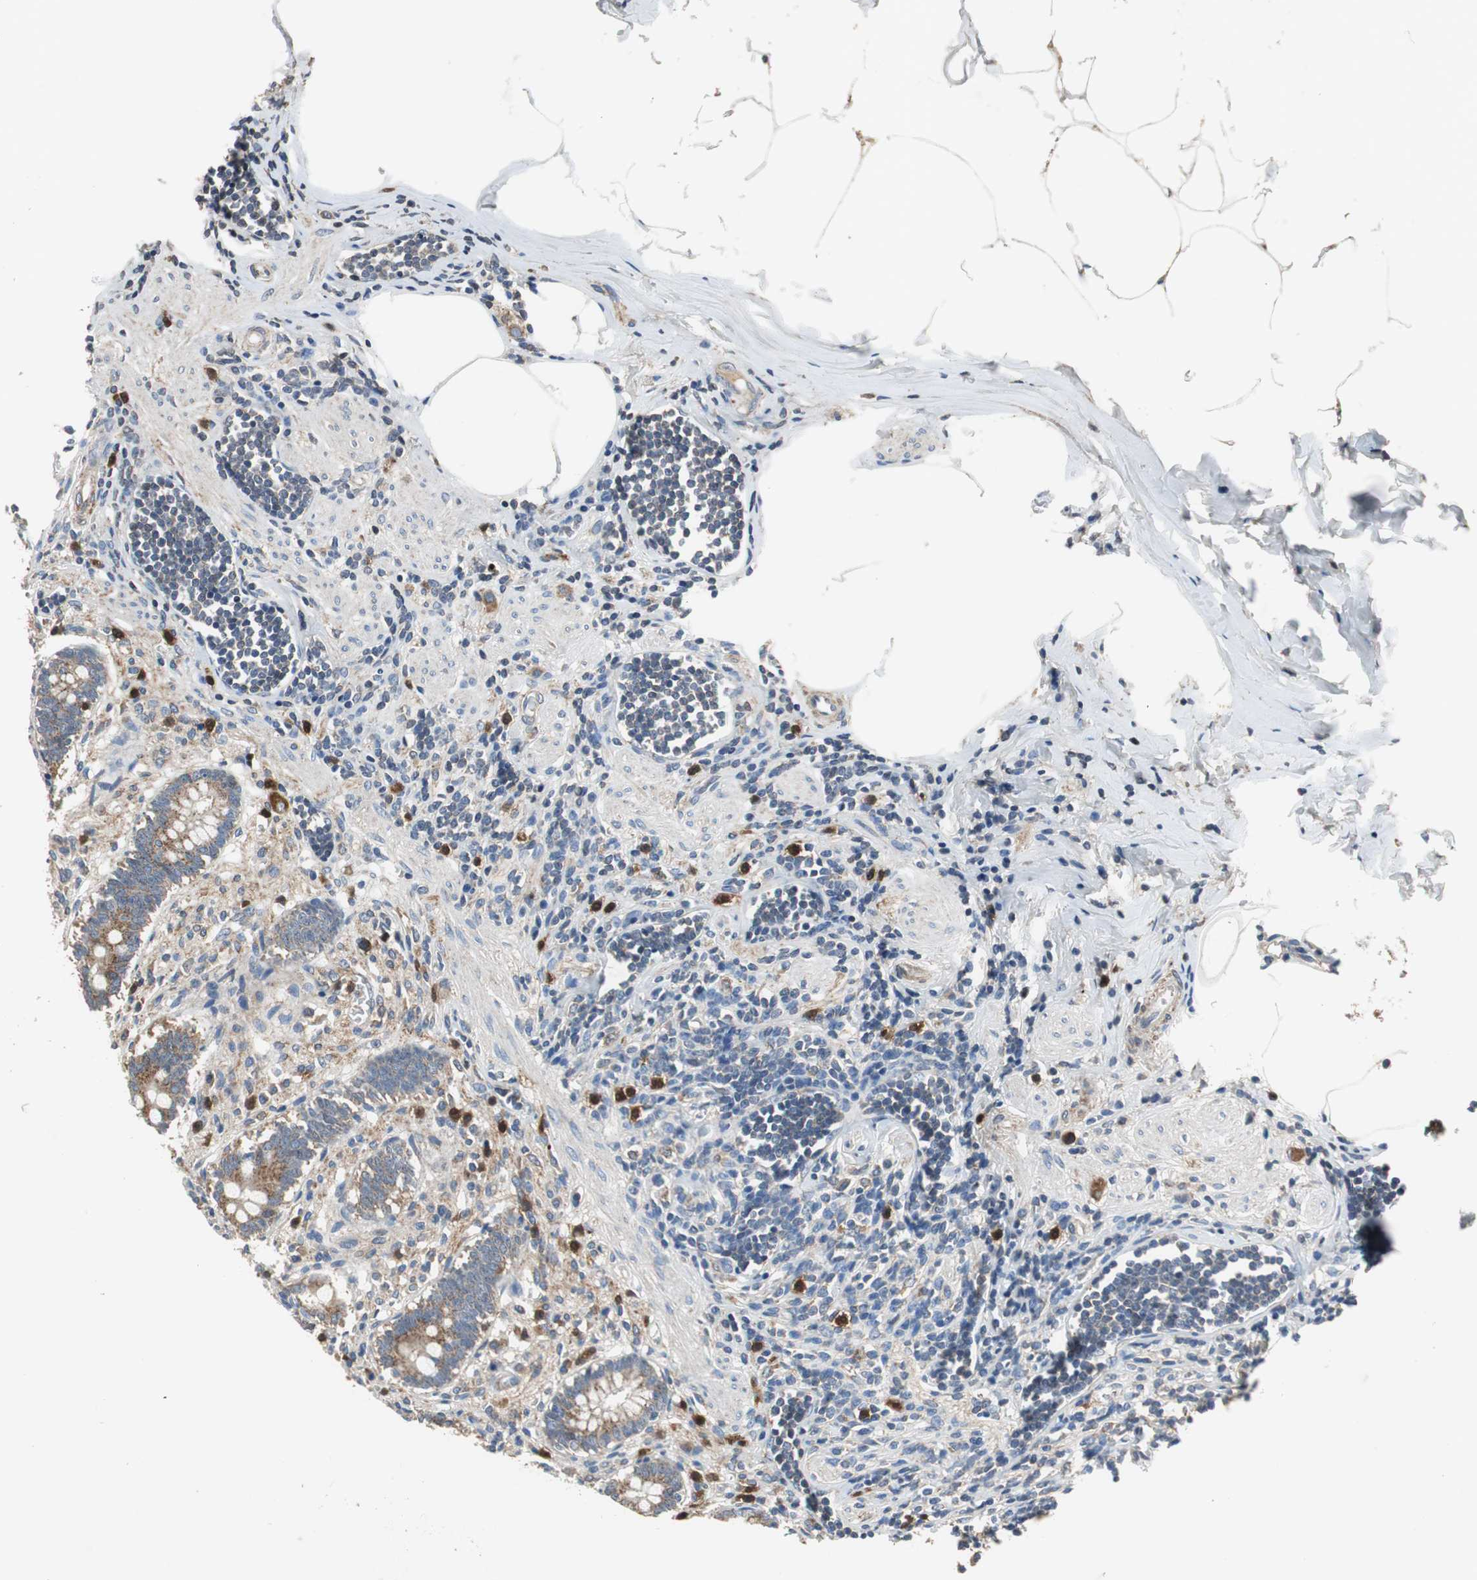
{"staining": {"intensity": "strong", "quantity": ">75%", "location": "cytoplasmic/membranous"}, "tissue": "appendix", "cell_type": "Glandular cells", "image_type": "normal", "snomed": [{"axis": "morphology", "description": "Normal tissue, NOS"}, {"axis": "topography", "description": "Appendix"}], "caption": "Protein analysis of normal appendix demonstrates strong cytoplasmic/membranous positivity in approximately >75% of glandular cells.", "gene": "PI4KB", "patient": {"sex": "female", "age": 50}}